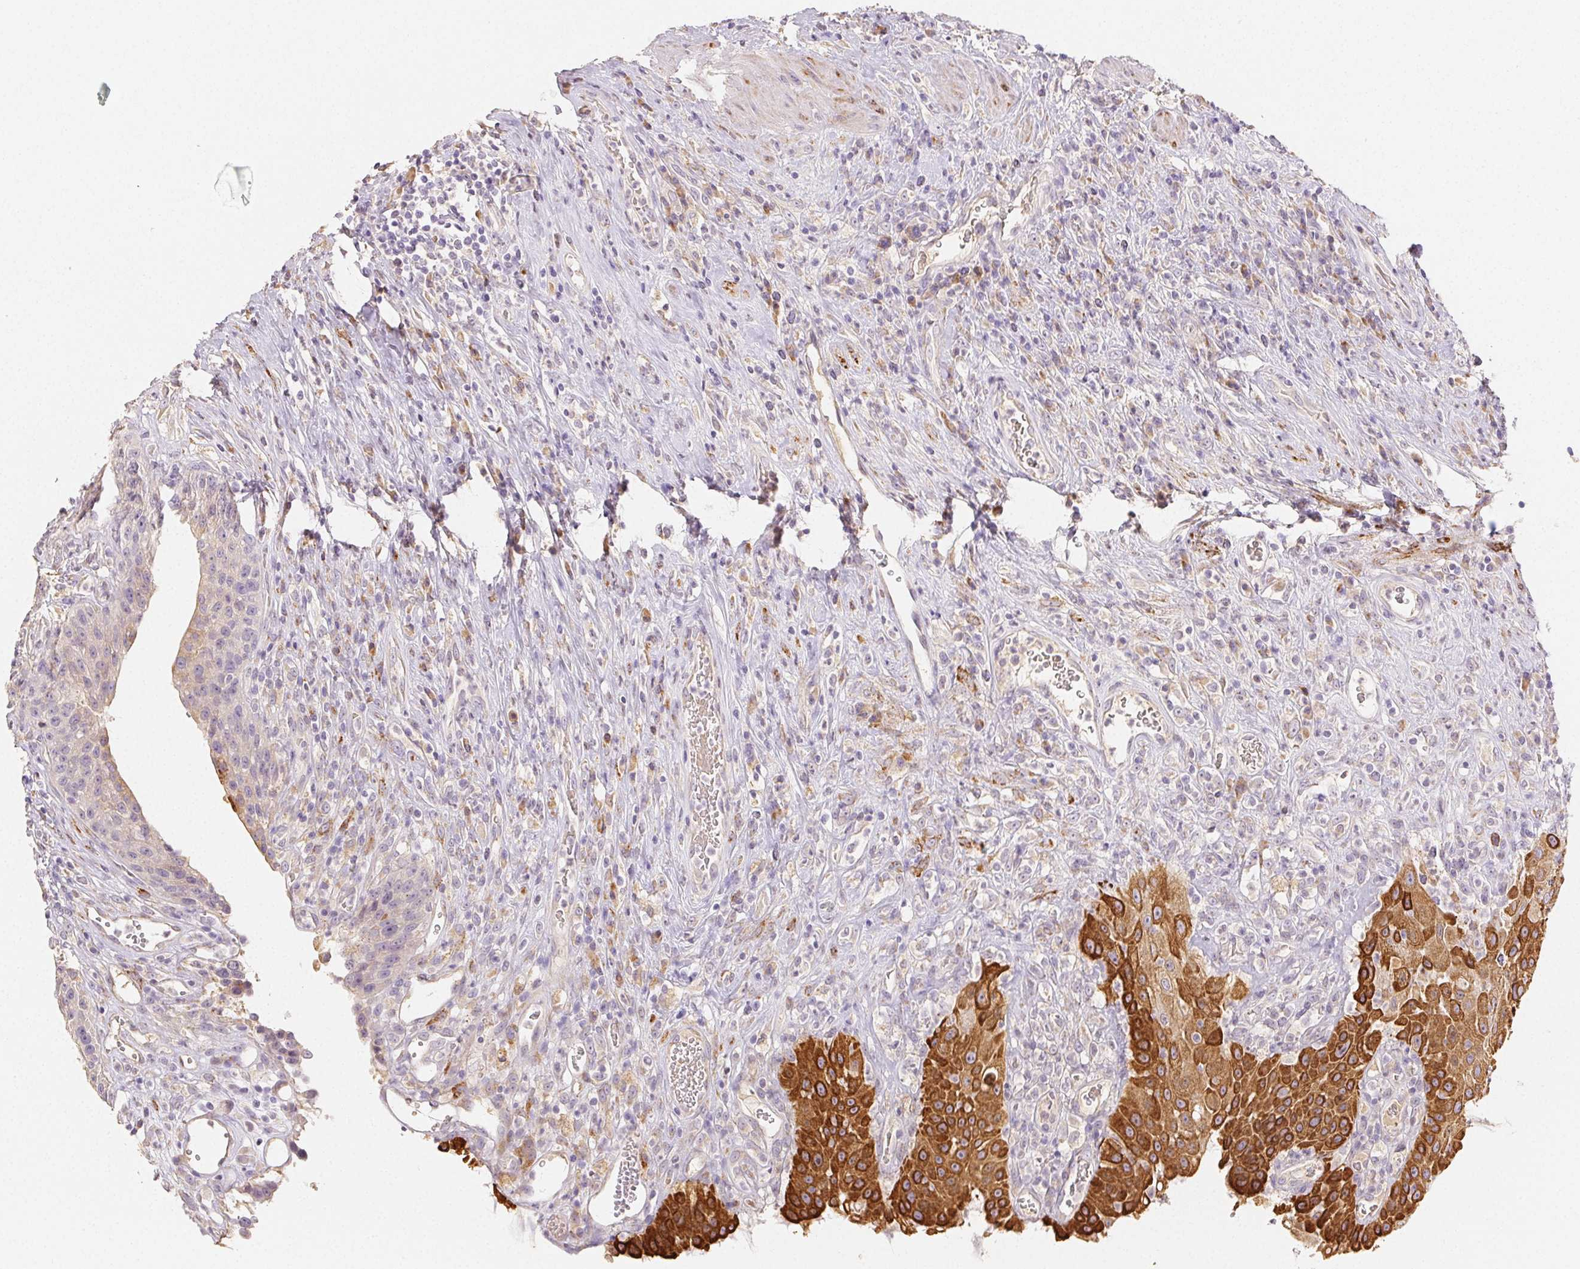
{"staining": {"intensity": "strong", "quantity": "25%-75%", "location": "cytoplasmic/membranous"}, "tissue": "urinary bladder", "cell_type": "Urothelial cells", "image_type": "normal", "snomed": [{"axis": "morphology", "description": "Normal tissue, NOS"}, {"axis": "topography", "description": "Urinary bladder"}], "caption": "A high-resolution image shows immunohistochemistry staining of normal urinary bladder, which reveals strong cytoplasmic/membranous staining in about 25%-75% of urothelial cells.", "gene": "ACVR1B", "patient": {"sex": "female", "age": 56}}